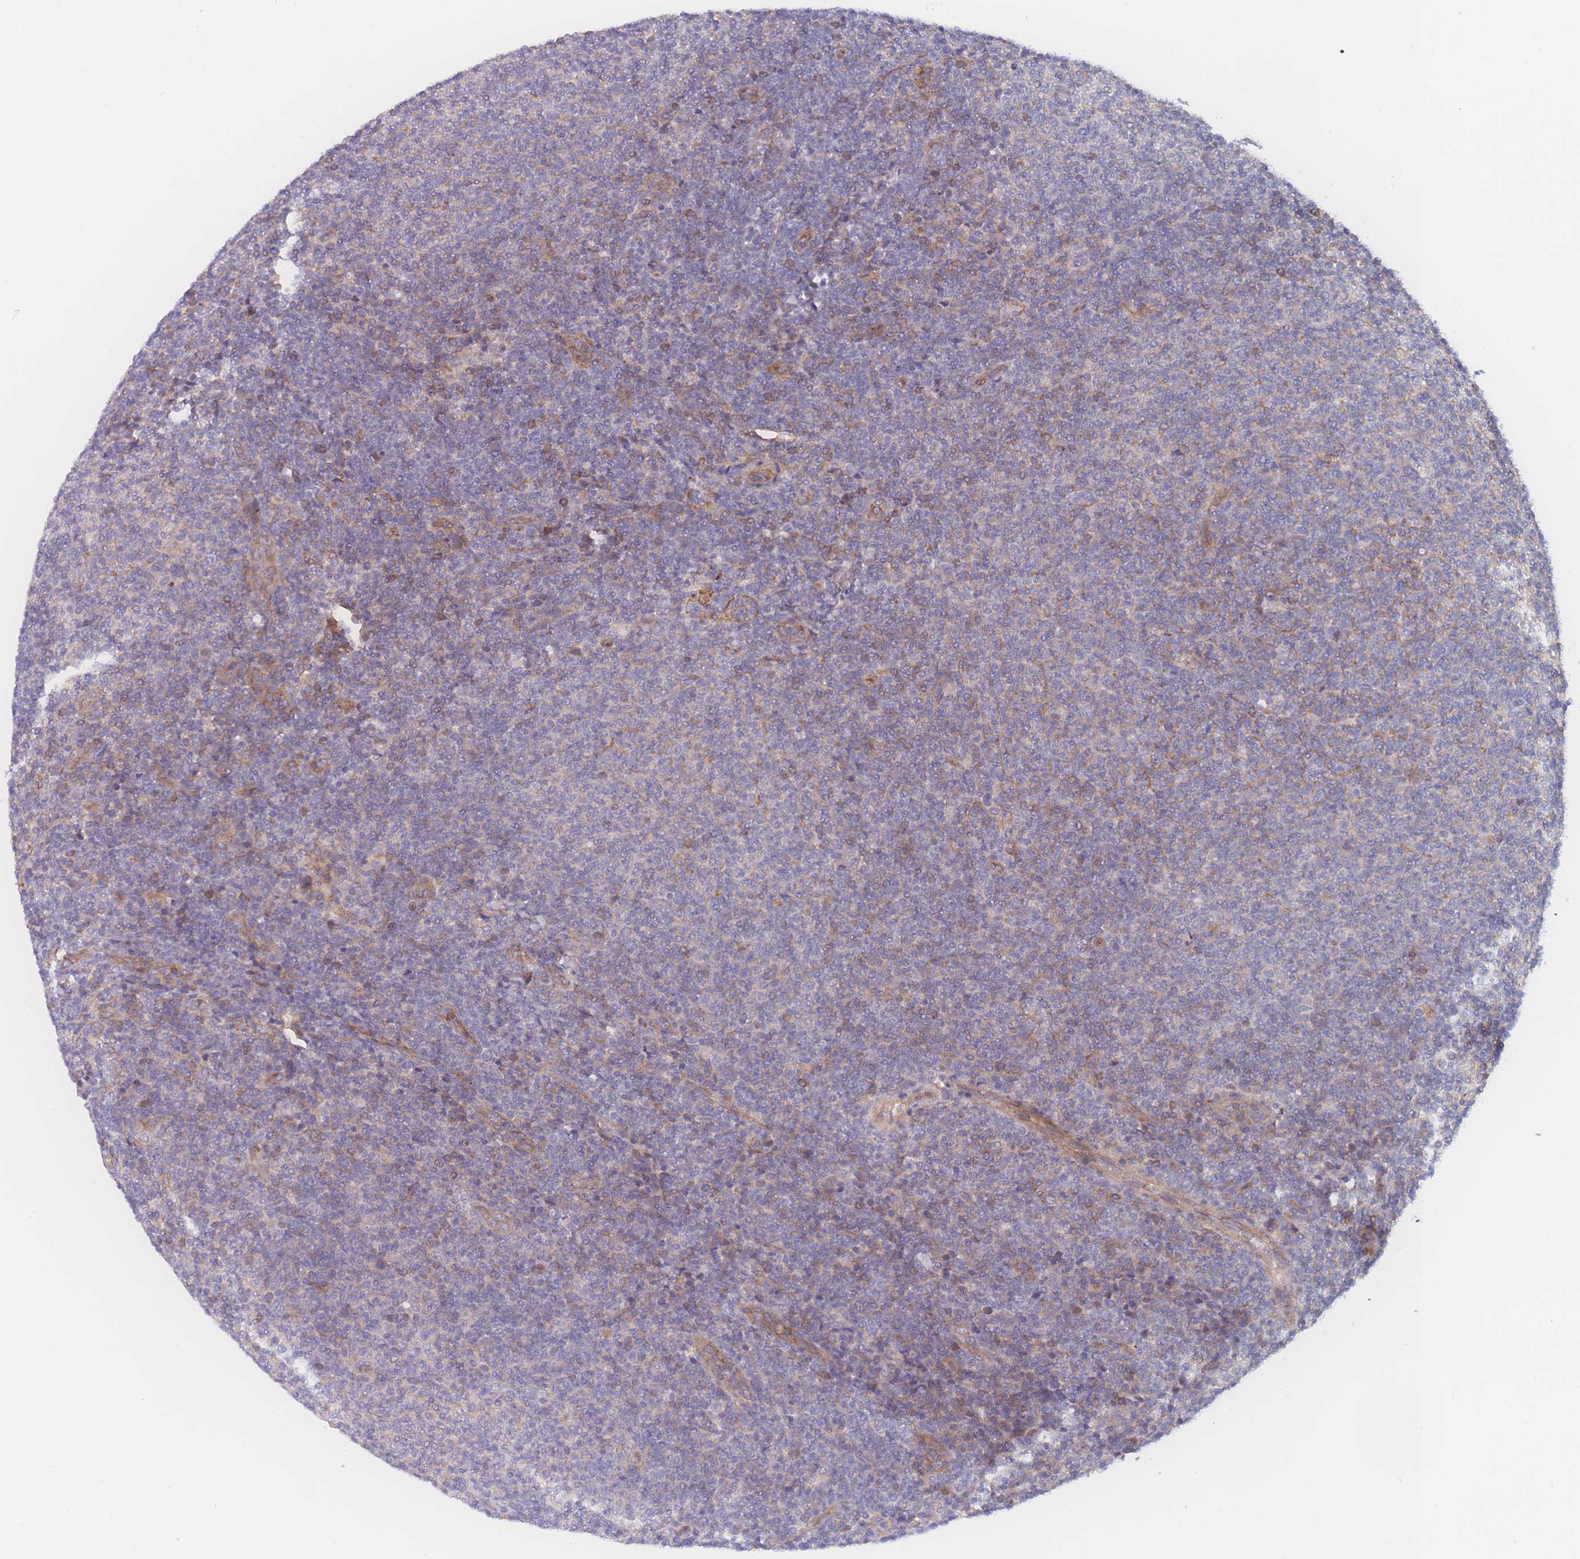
{"staining": {"intensity": "weak", "quantity": "25%-75%", "location": "cytoplasmic/membranous"}, "tissue": "lymphoma", "cell_type": "Tumor cells", "image_type": "cancer", "snomed": [{"axis": "morphology", "description": "Malignant lymphoma, non-Hodgkin's type, Low grade"}, {"axis": "topography", "description": "Lymph node"}], "caption": "Weak cytoplasmic/membranous protein positivity is appreciated in approximately 25%-75% of tumor cells in low-grade malignant lymphoma, non-Hodgkin's type. (Stains: DAB (3,3'-diaminobenzidine) in brown, nuclei in blue, Microscopy: brightfield microscopy at high magnification).", "gene": "CFAP97", "patient": {"sex": "male", "age": 66}}